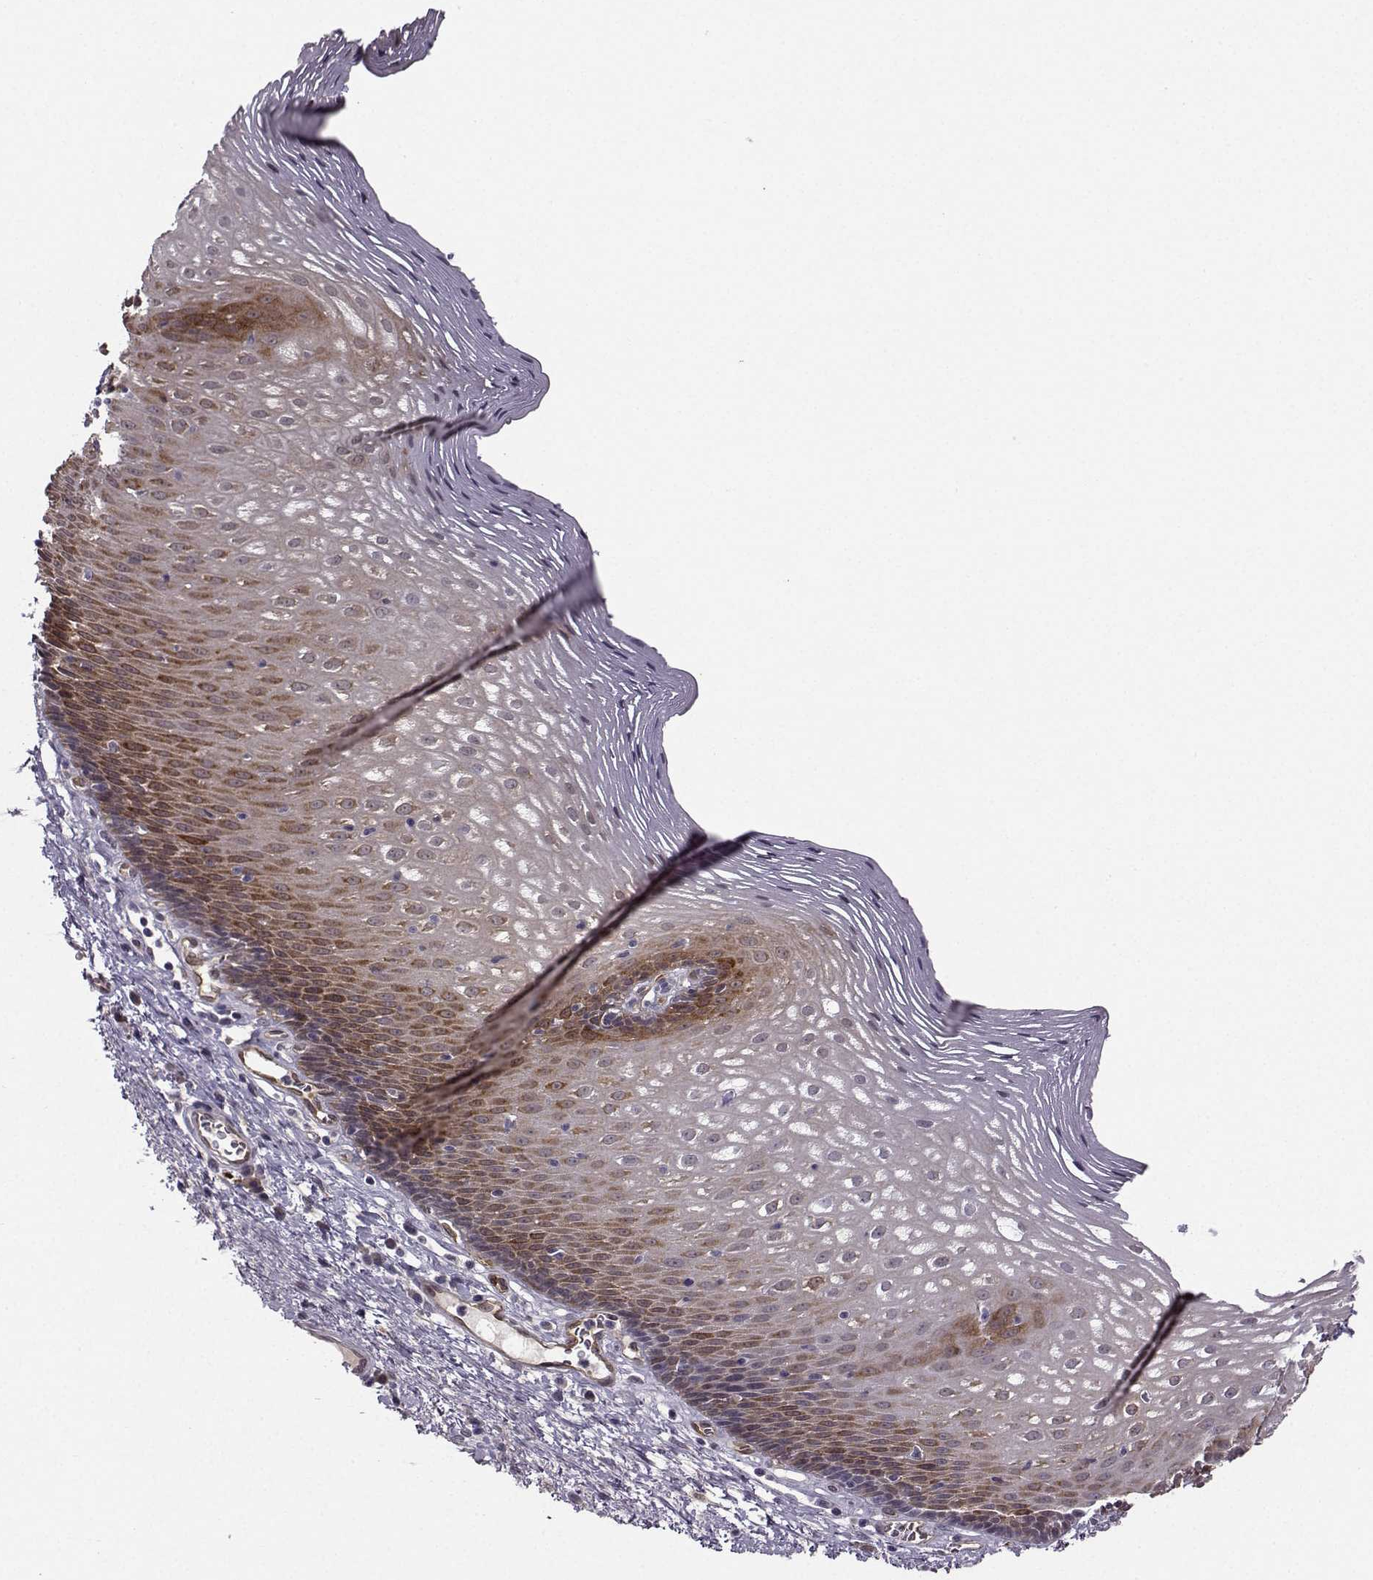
{"staining": {"intensity": "strong", "quantity": "<25%", "location": "cytoplasmic/membranous"}, "tissue": "esophagus", "cell_type": "Squamous epithelial cells", "image_type": "normal", "snomed": [{"axis": "morphology", "description": "Normal tissue, NOS"}, {"axis": "topography", "description": "Esophagus"}], "caption": "Immunohistochemistry (IHC) staining of normal esophagus, which shows medium levels of strong cytoplasmic/membranous staining in approximately <25% of squamous epithelial cells indicating strong cytoplasmic/membranous protein staining. The staining was performed using DAB (brown) for protein detection and nuclei were counterstained in hematoxylin (blue).", "gene": "NQO1", "patient": {"sex": "male", "age": 76}}